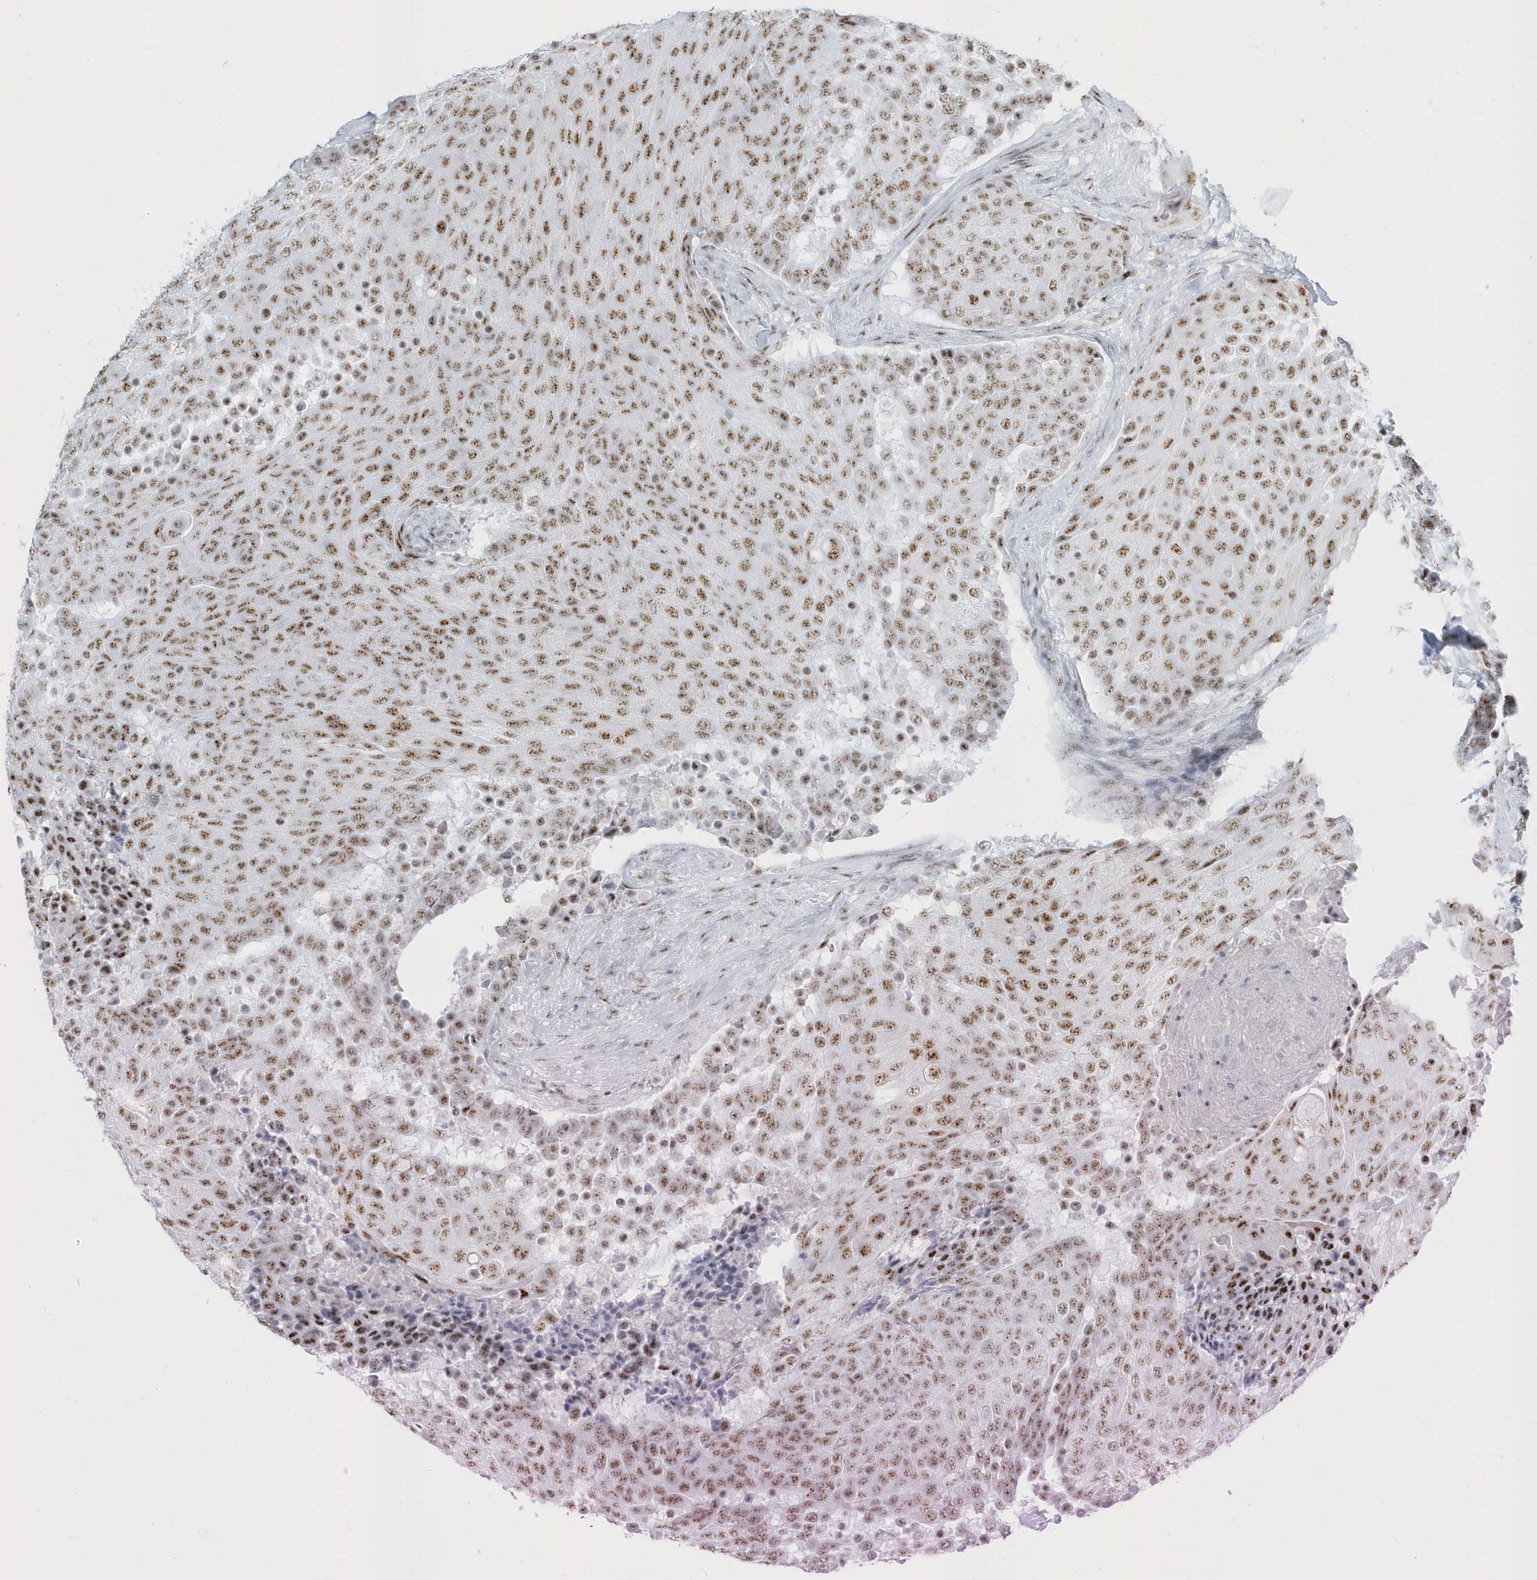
{"staining": {"intensity": "moderate", "quantity": ">75%", "location": "nuclear"}, "tissue": "urothelial cancer", "cell_type": "Tumor cells", "image_type": "cancer", "snomed": [{"axis": "morphology", "description": "Urothelial carcinoma, High grade"}, {"axis": "topography", "description": "Urinary bladder"}], "caption": "Immunohistochemistry (IHC) (DAB (3,3'-diaminobenzidine)) staining of urothelial carcinoma (high-grade) reveals moderate nuclear protein staining in about >75% of tumor cells.", "gene": "PLEKHN1", "patient": {"sex": "female", "age": 63}}